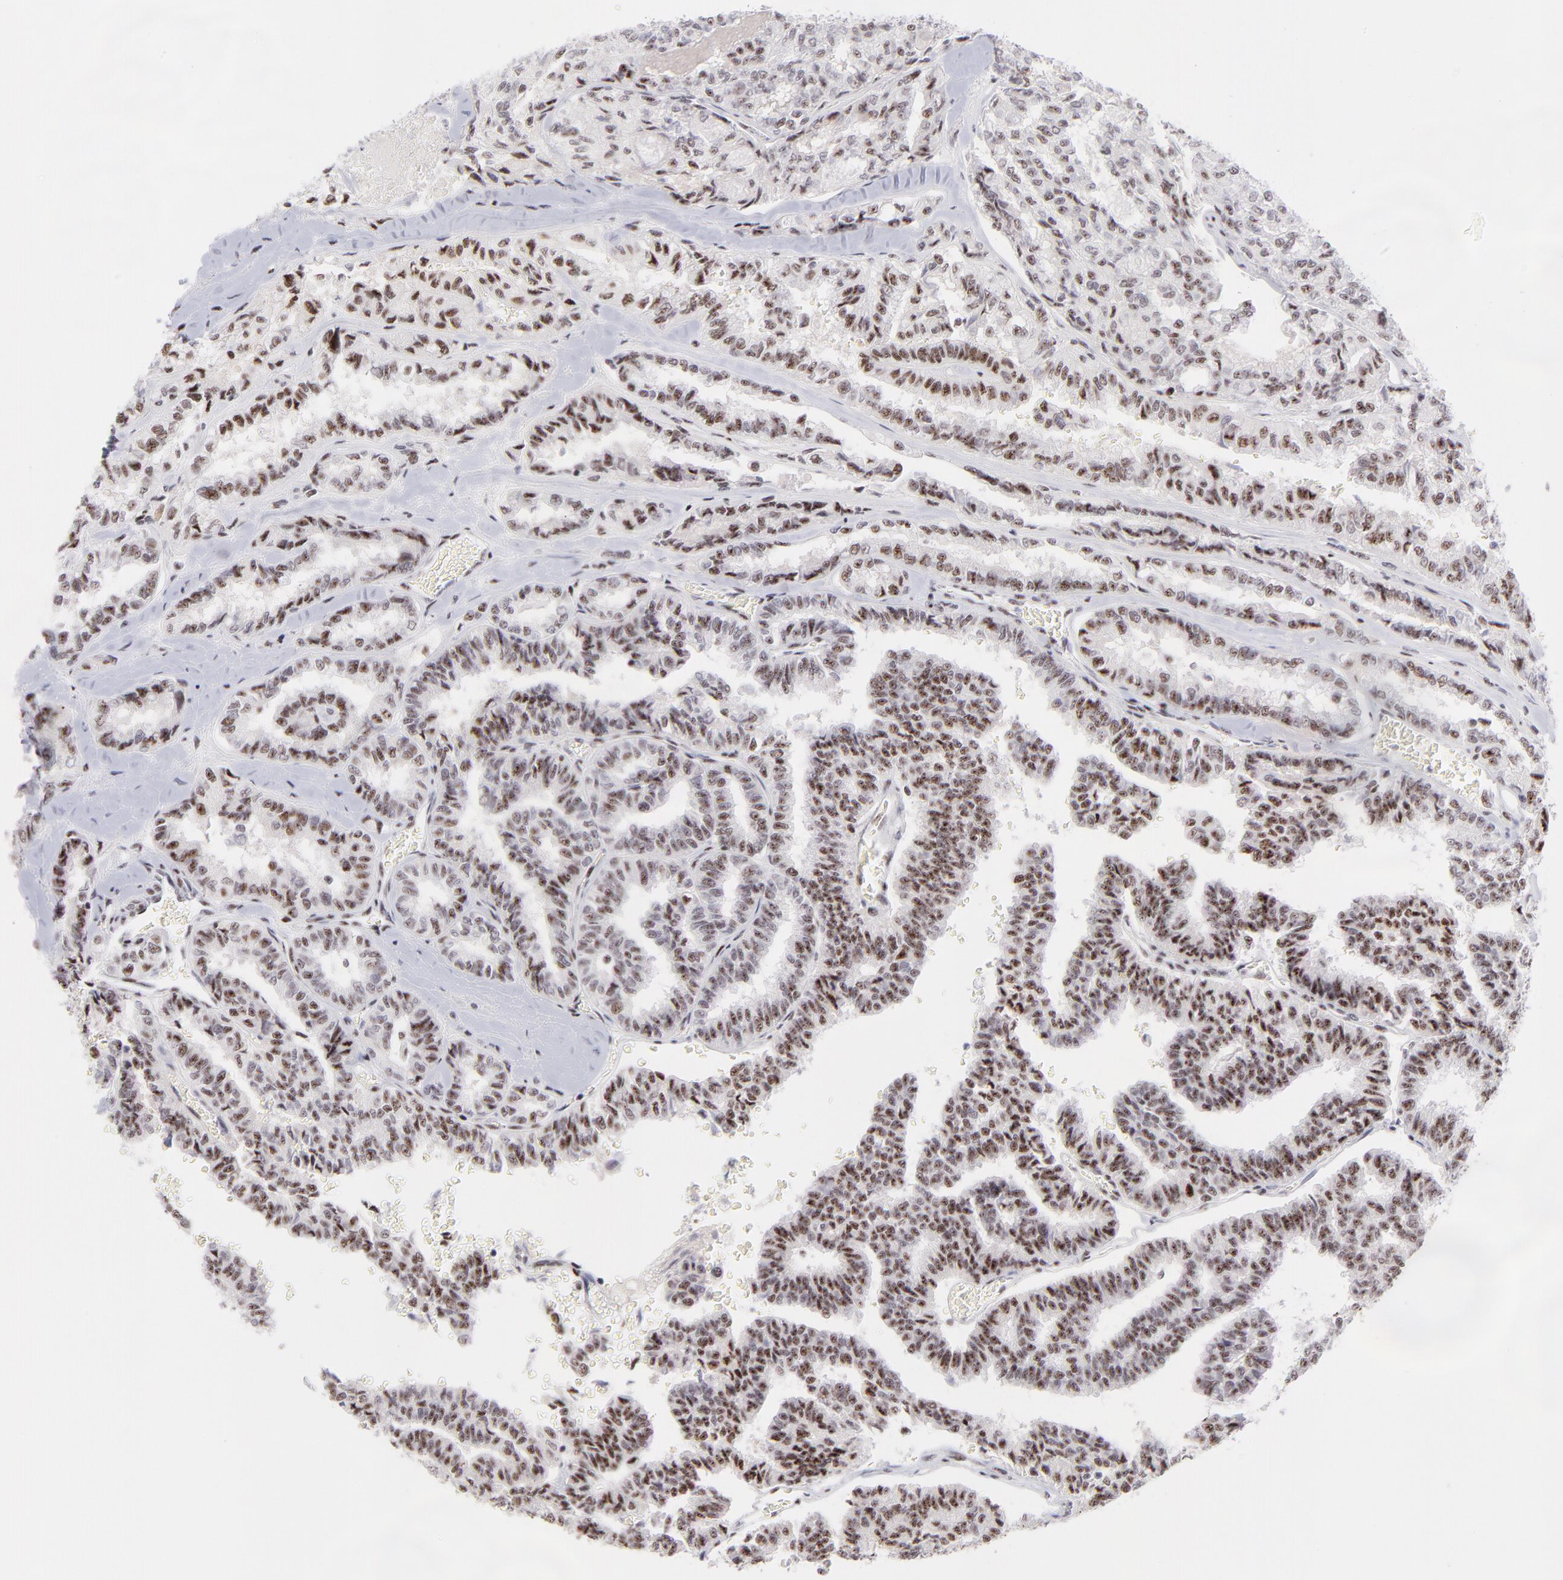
{"staining": {"intensity": "moderate", "quantity": ">75%", "location": "nuclear"}, "tissue": "thyroid cancer", "cell_type": "Tumor cells", "image_type": "cancer", "snomed": [{"axis": "morphology", "description": "Papillary adenocarcinoma, NOS"}, {"axis": "topography", "description": "Thyroid gland"}], "caption": "A high-resolution micrograph shows IHC staining of thyroid cancer (papillary adenocarcinoma), which displays moderate nuclear positivity in about >75% of tumor cells. (brown staining indicates protein expression, while blue staining denotes nuclei).", "gene": "CDC25C", "patient": {"sex": "female", "age": 35}}